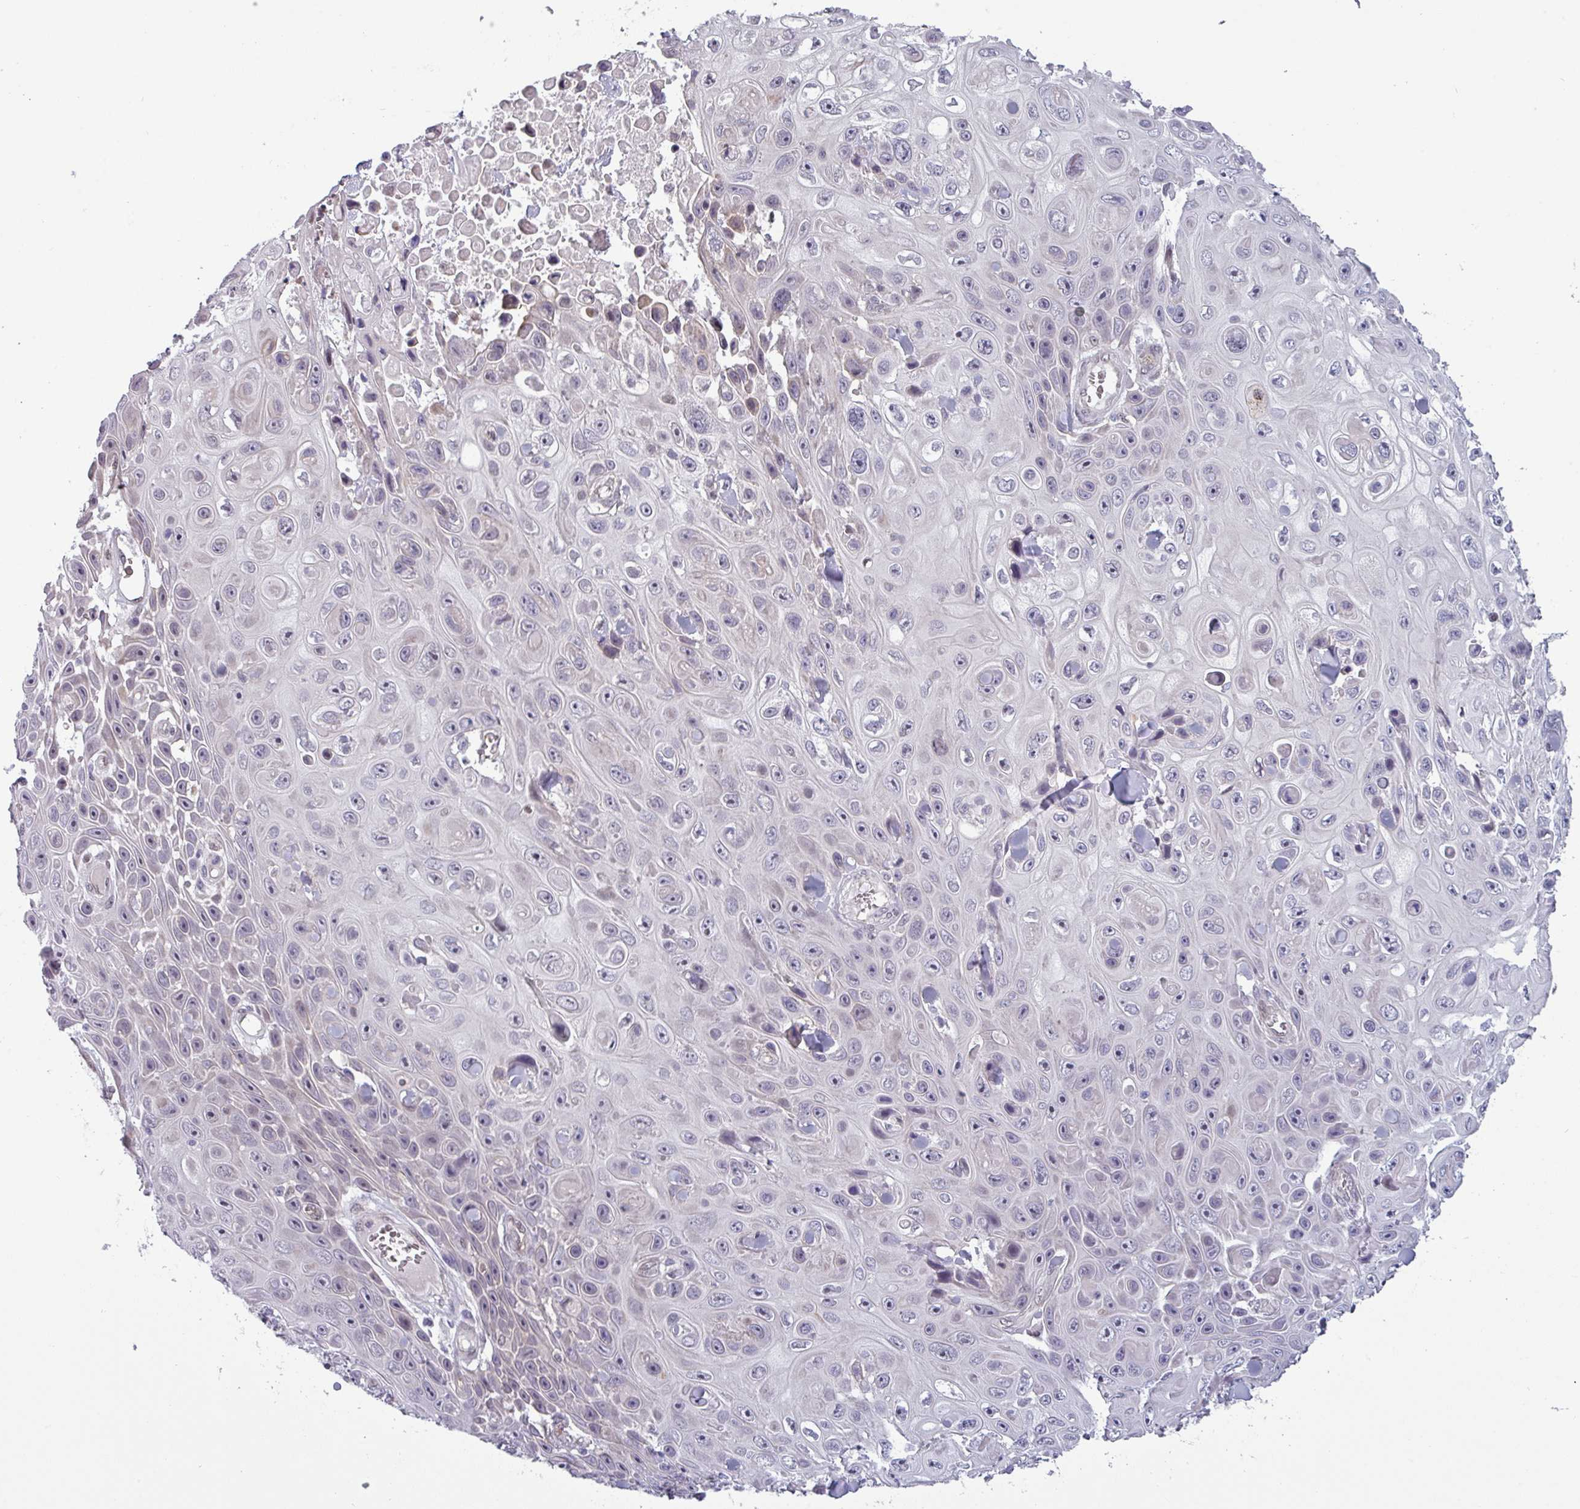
{"staining": {"intensity": "negative", "quantity": "none", "location": "none"}, "tissue": "skin cancer", "cell_type": "Tumor cells", "image_type": "cancer", "snomed": [{"axis": "morphology", "description": "Squamous cell carcinoma, NOS"}, {"axis": "topography", "description": "Skin"}], "caption": "Immunohistochemistry (IHC) photomicrograph of neoplastic tissue: squamous cell carcinoma (skin) stained with DAB (3,3'-diaminobenzidine) demonstrates no significant protein expression in tumor cells.", "gene": "PRAMEF12", "patient": {"sex": "male", "age": 82}}